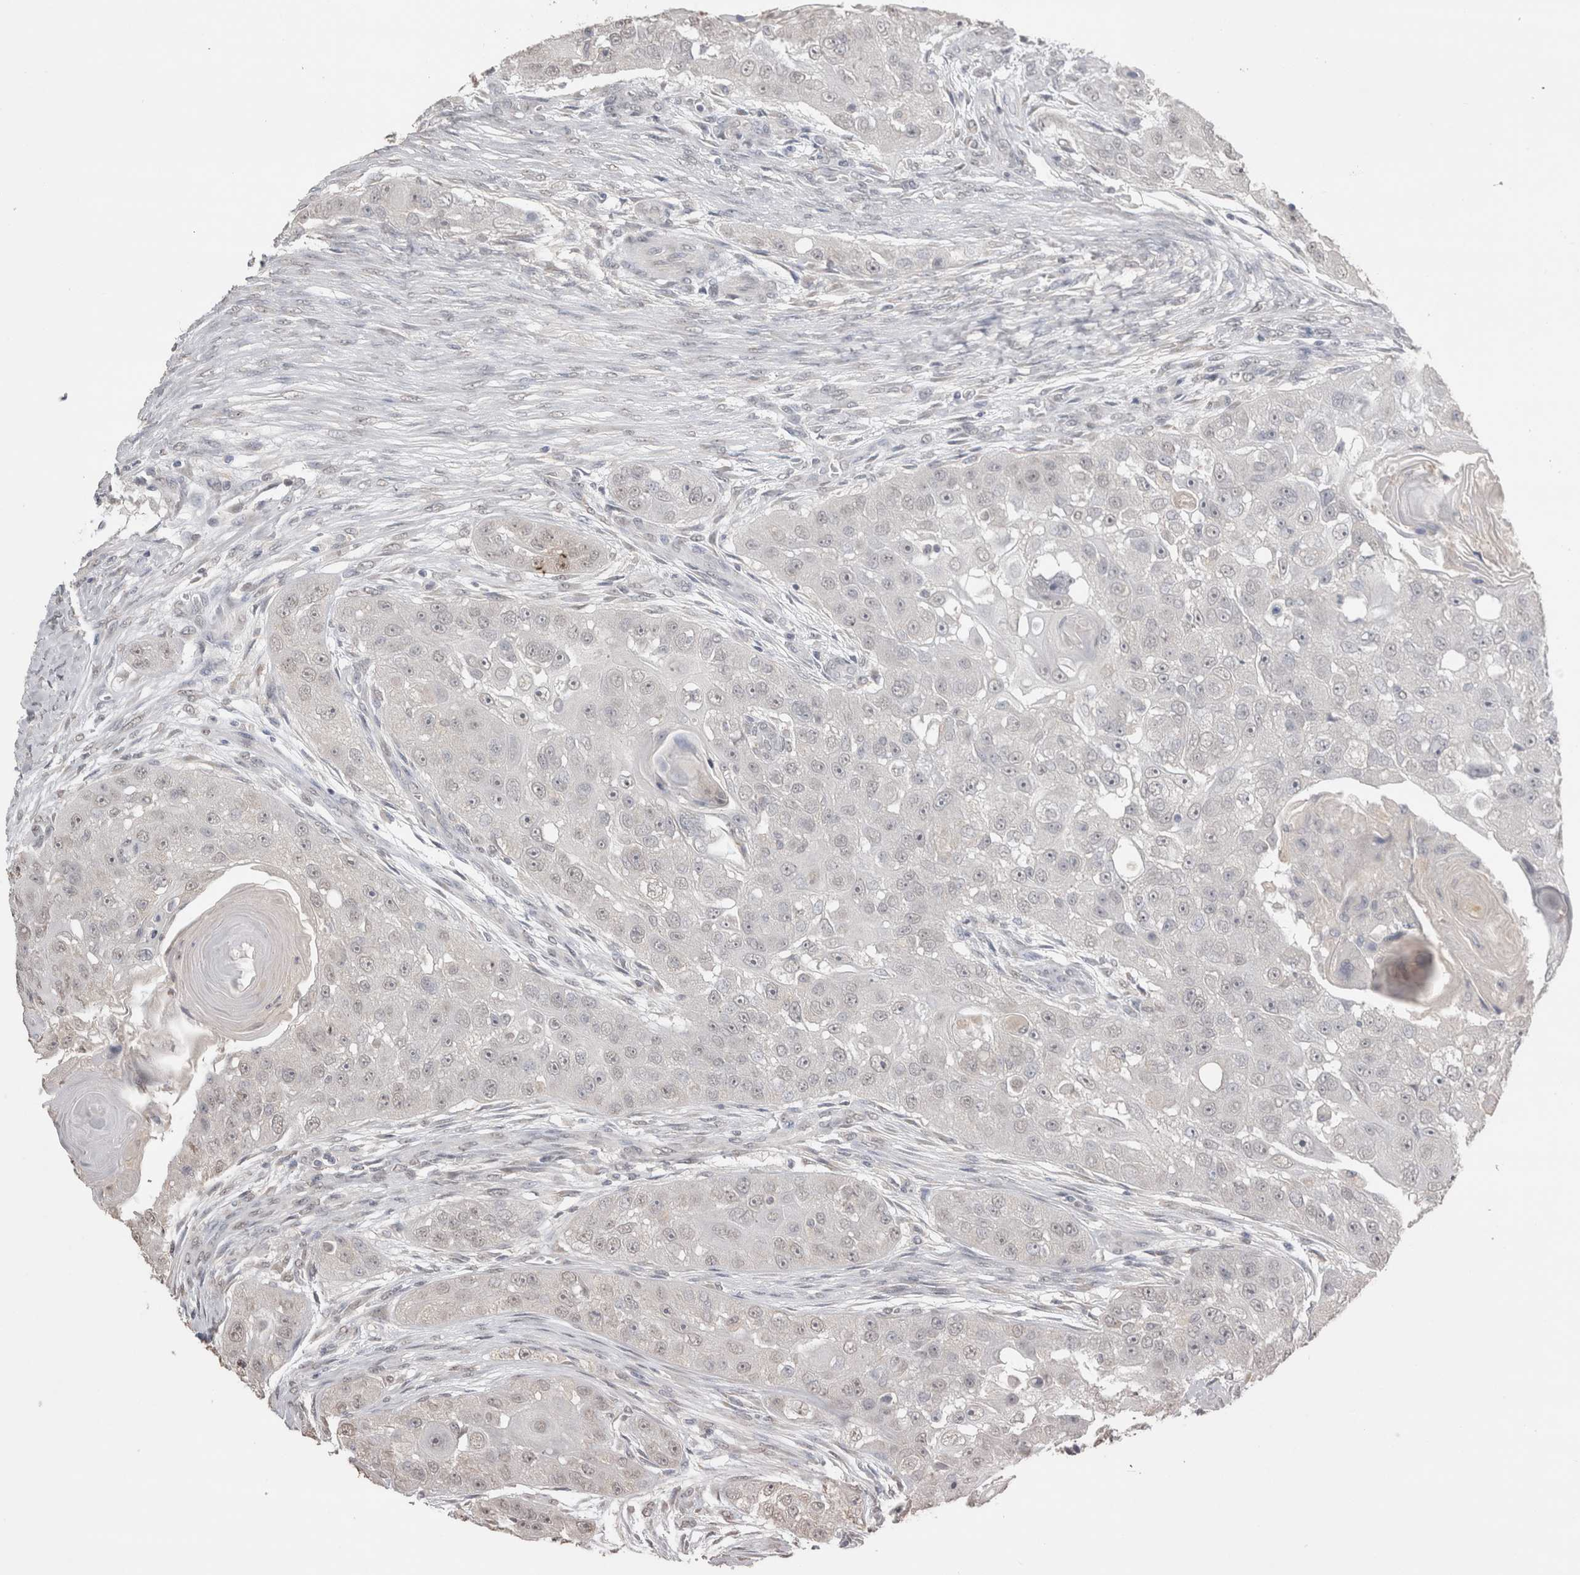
{"staining": {"intensity": "negative", "quantity": "none", "location": "none"}, "tissue": "head and neck cancer", "cell_type": "Tumor cells", "image_type": "cancer", "snomed": [{"axis": "morphology", "description": "Normal tissue, NOS"}, {"axis": "morphology", "description": "Squamous cell carcinoma, NOS"}, {"axis": "topography", "description": "Skeletal muscle"}, {"axis": "topography", "description": "Head-Neck"}], "caption": "There is no significant staining in tumor cells of head and neck squamous cell carcinoma.", "gene": "NAALADL2", "patient": {"sex": "male", "age": 51}}